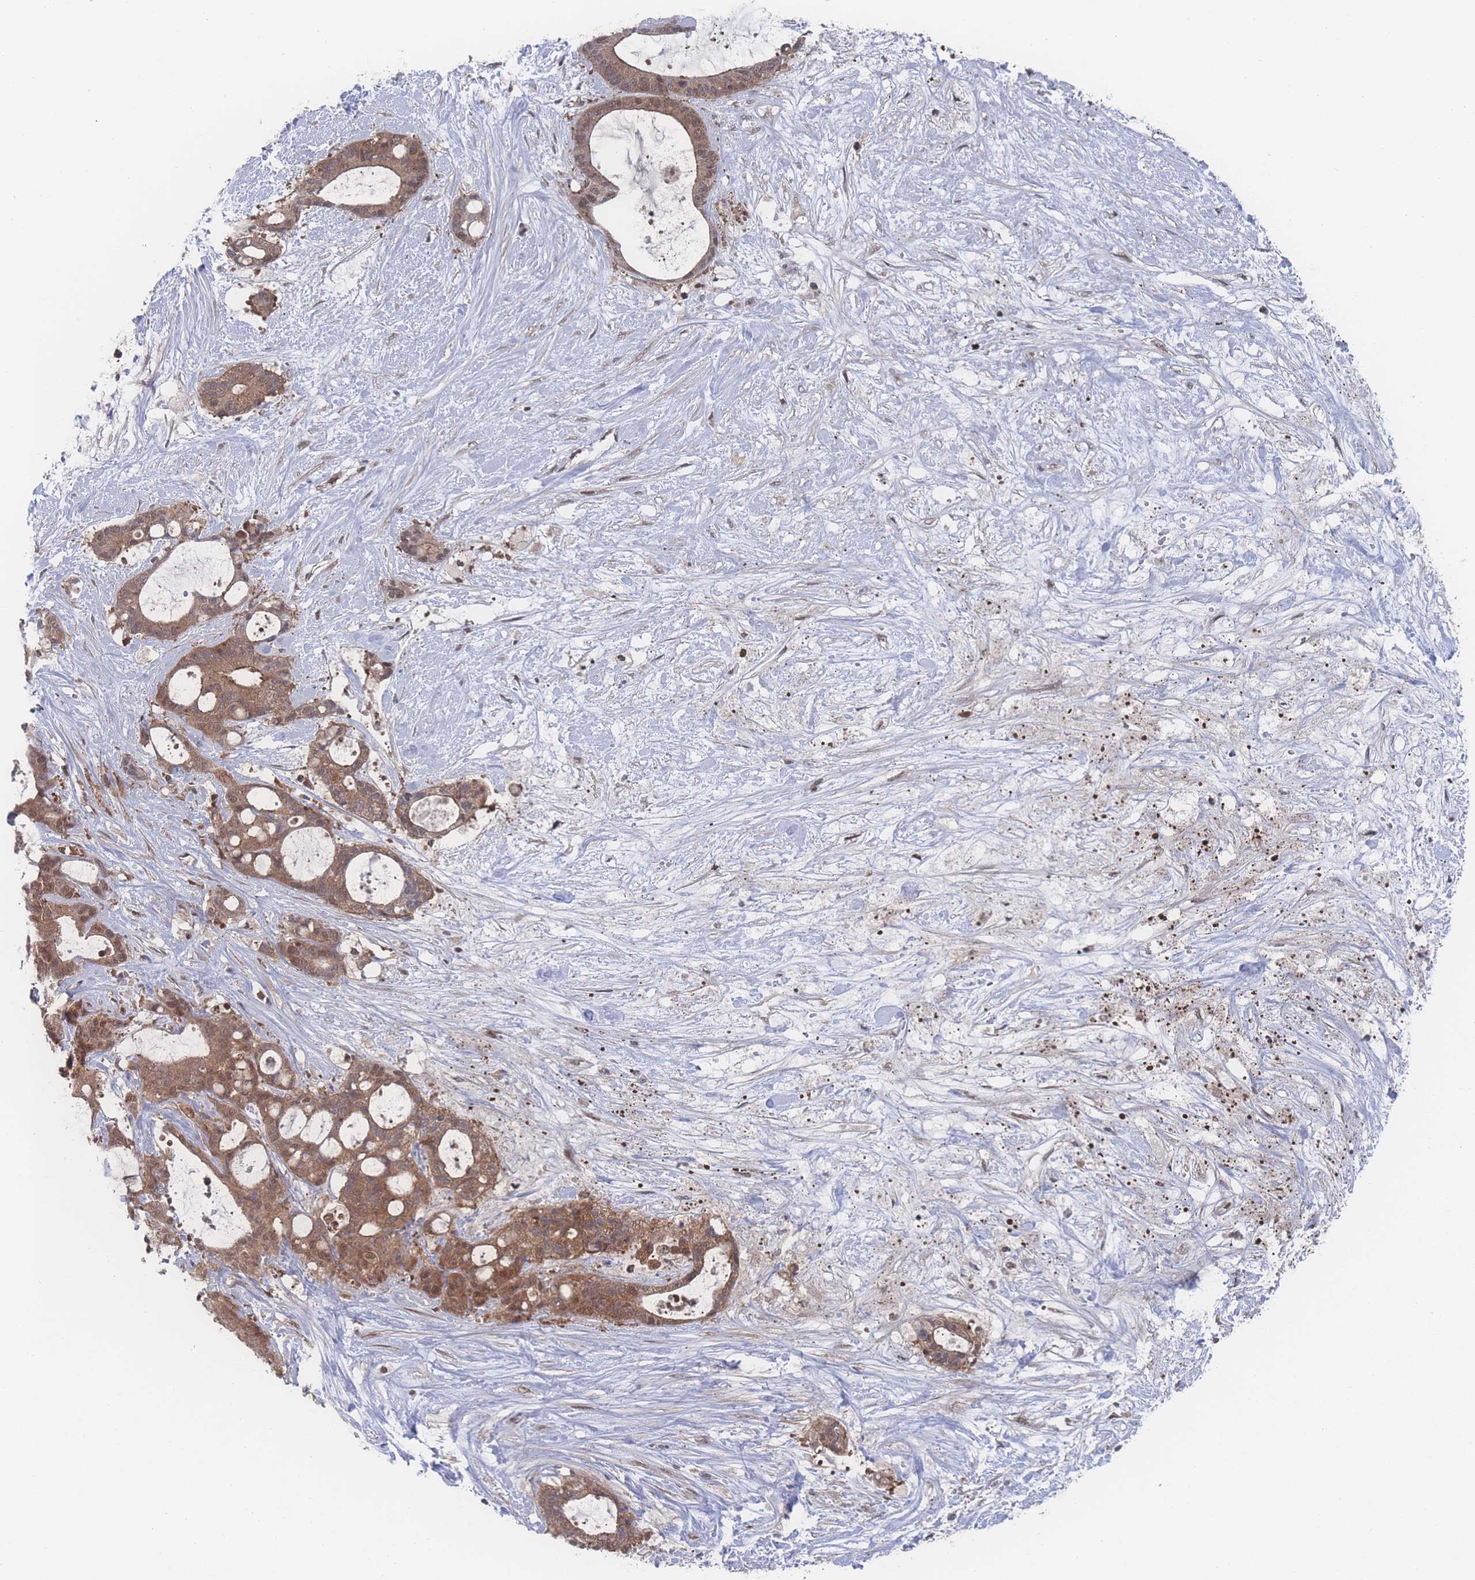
{"staining": {"intensity": "moderate", "quantity": ">75%", "location": "cytoplasmic/membranous,nuclear"}, "tissue": "liver cancer", "cell_type": "Tumor cells", "image_type": "cancer", "snomed": [{"axis": "morphology", "description": "Normal tissue, NOS"}, {"axis": "morphology", "description": "Cholangiocarcinoma"}, {"axis": "topography", "description": "Liver"}, {"axis": "topography", "description": "Peripheral nerve tissue"}], "caption": "Immunohistochemical staining of liver cholangiocarcinoma exhibits medium levels of moderate cytoplasmic/membranous and nuclear protein expression in about >75% of tumor cells.", "gene": "PSMA1", "patient": {"sex": "female", "age": 73}}